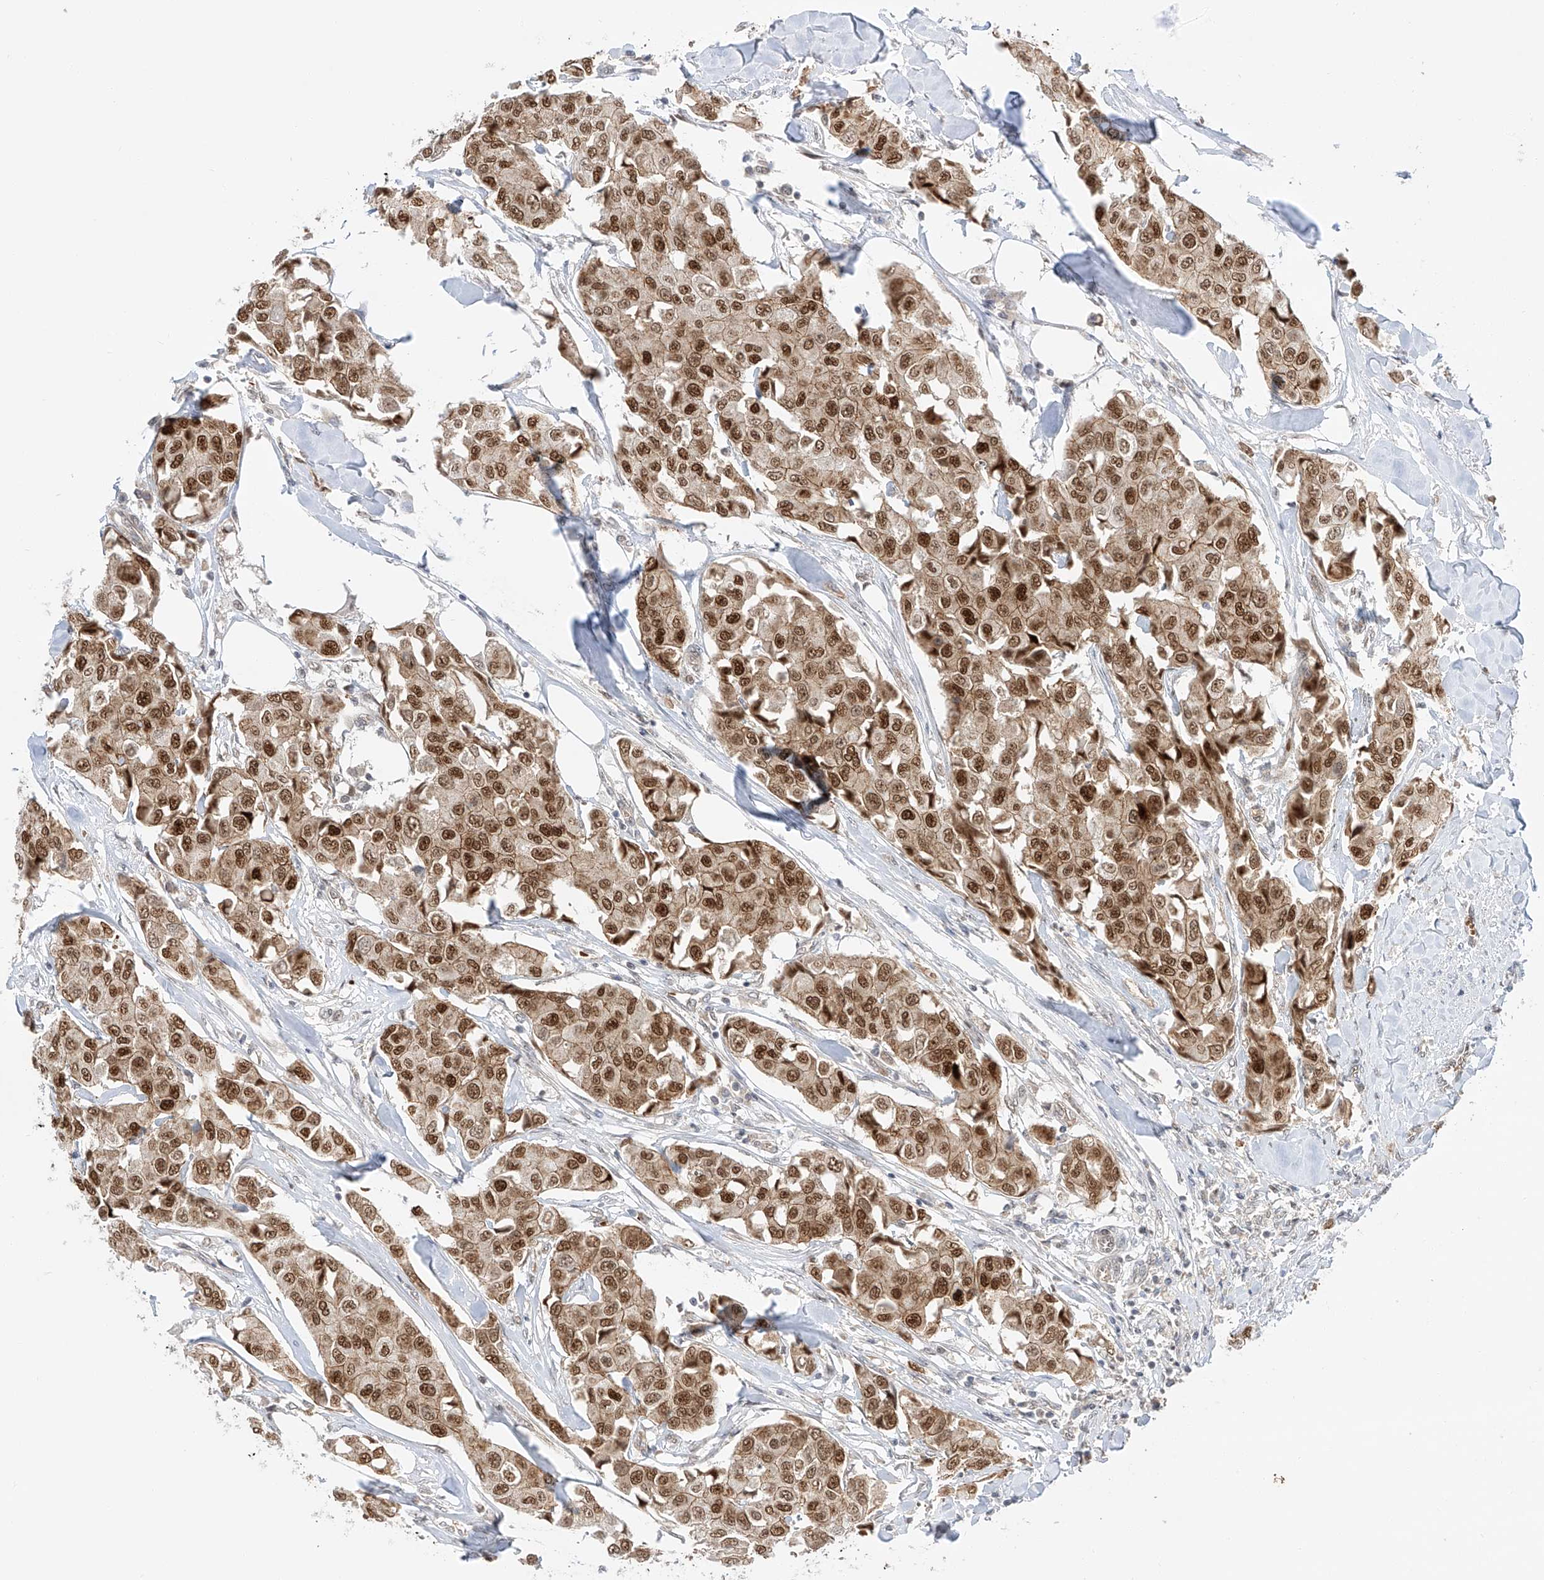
{"staining": {"intensity": "moderate", "quantity": ">75%", "location": "nuclear"}, "tissue": "breast cancer", "cell_type": "Tumor cells", "image_type": "cancer", "snomed": [{"axis": "morphology", "description": "Duct carcinoma"}, {"axis": "topography", "description": "Breast"}], "caption": "Brown immunohistochemical staining in human infiltrating ductal carcinoma (breast) displays moderate nuclear expression in about >75% of tumor cells.", "gene": "POGK", "patient": {"sex": "female", "age": 80}}